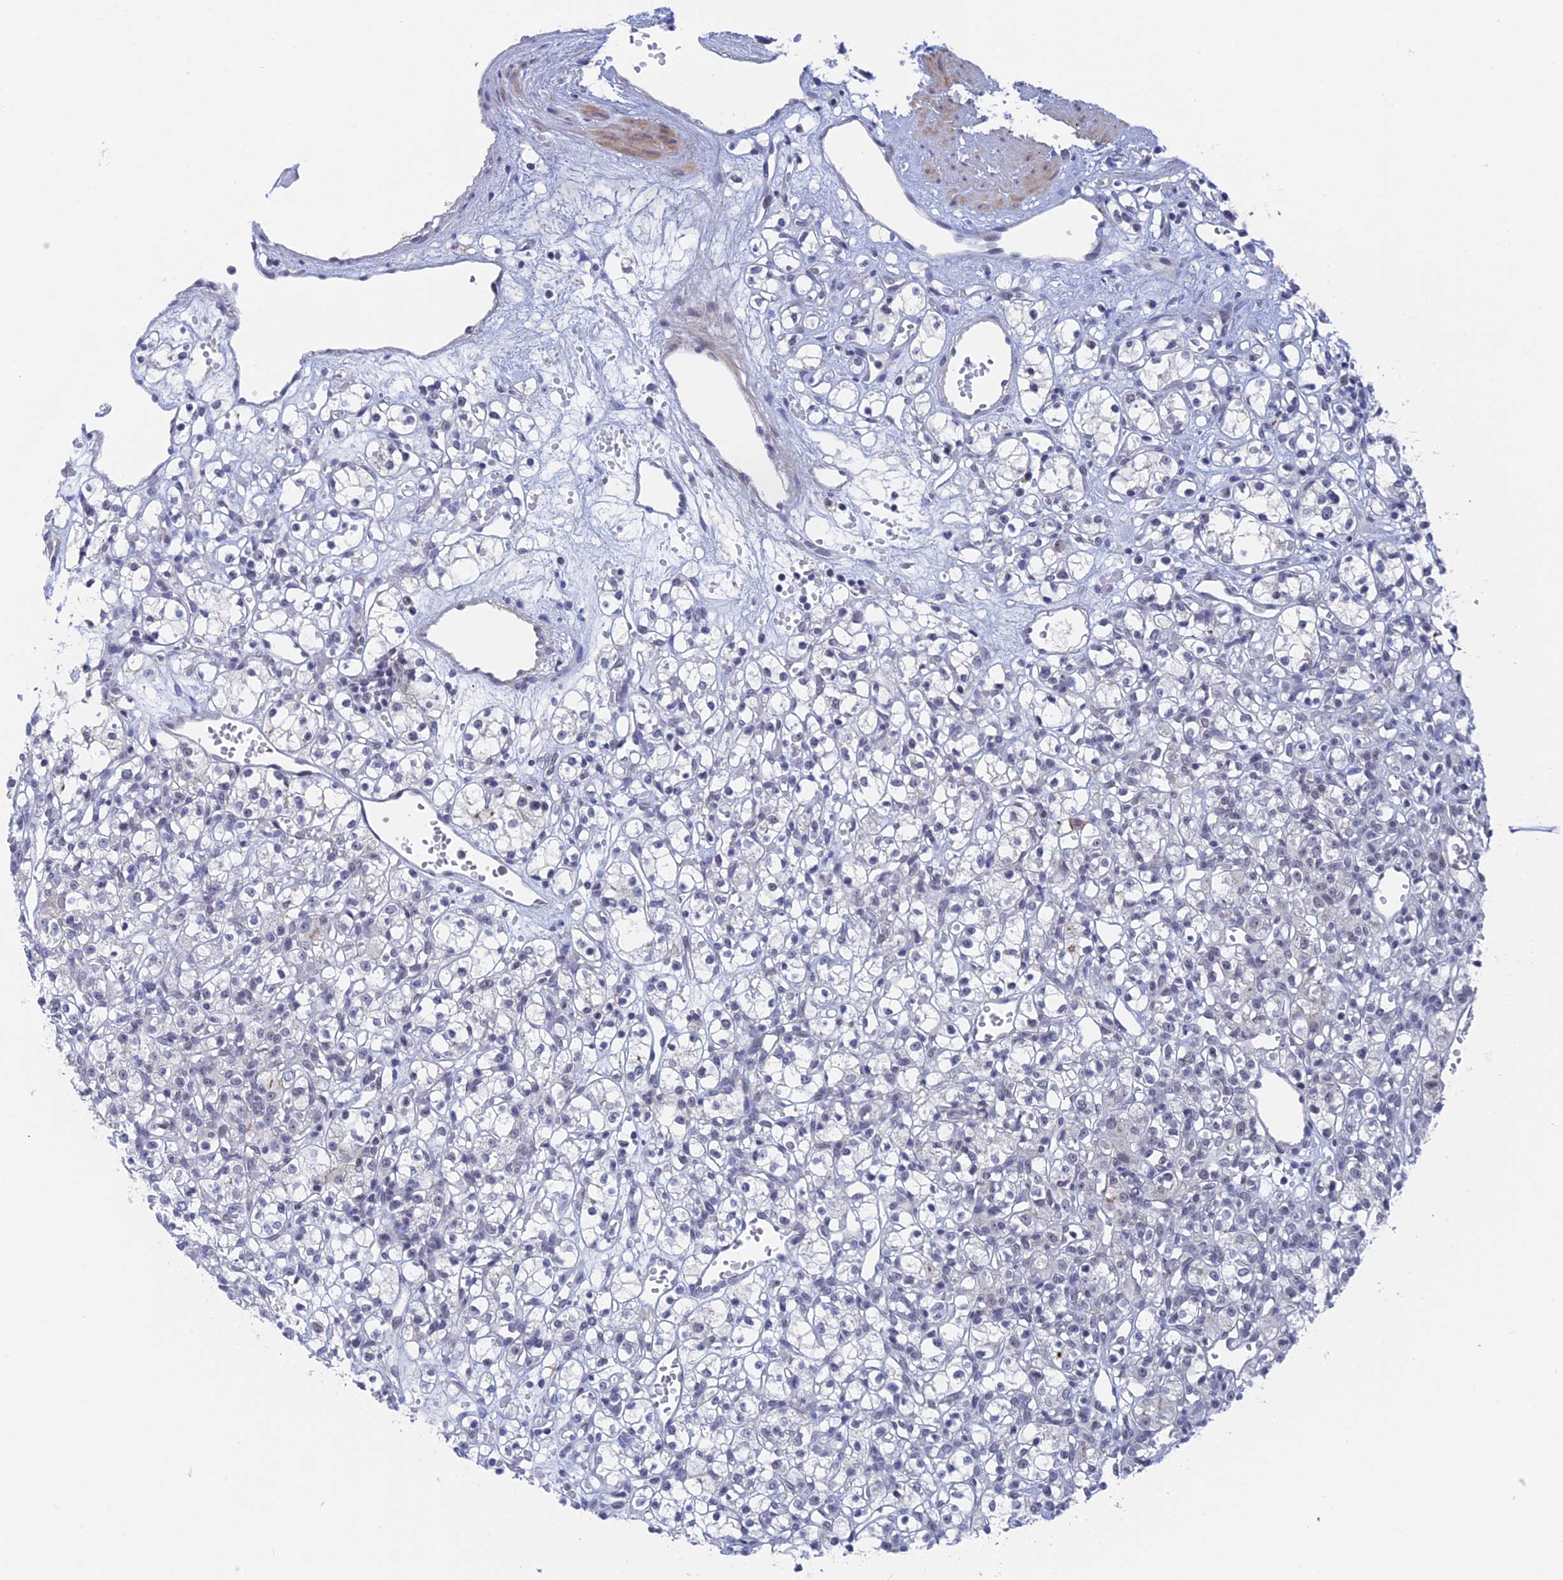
{"staining": {"intensity": "negative", "quantity": "none", "location": "none"}, "tissue": "renal cancer", "cell_type": "Tumor cells", "image_type": "cancer", "snomed": [{"axis": "morphology", "description": "Adenocarcinoma, NOS"}, {"axis": "topography", "description": "Kidney"}], "caption": "A photomicrograph of renal adenocarcinoma stained for a protein shows no brown staining in tumor cells.", "gene": "BRD2", "patient": {"sex": "female", "age": 59}}